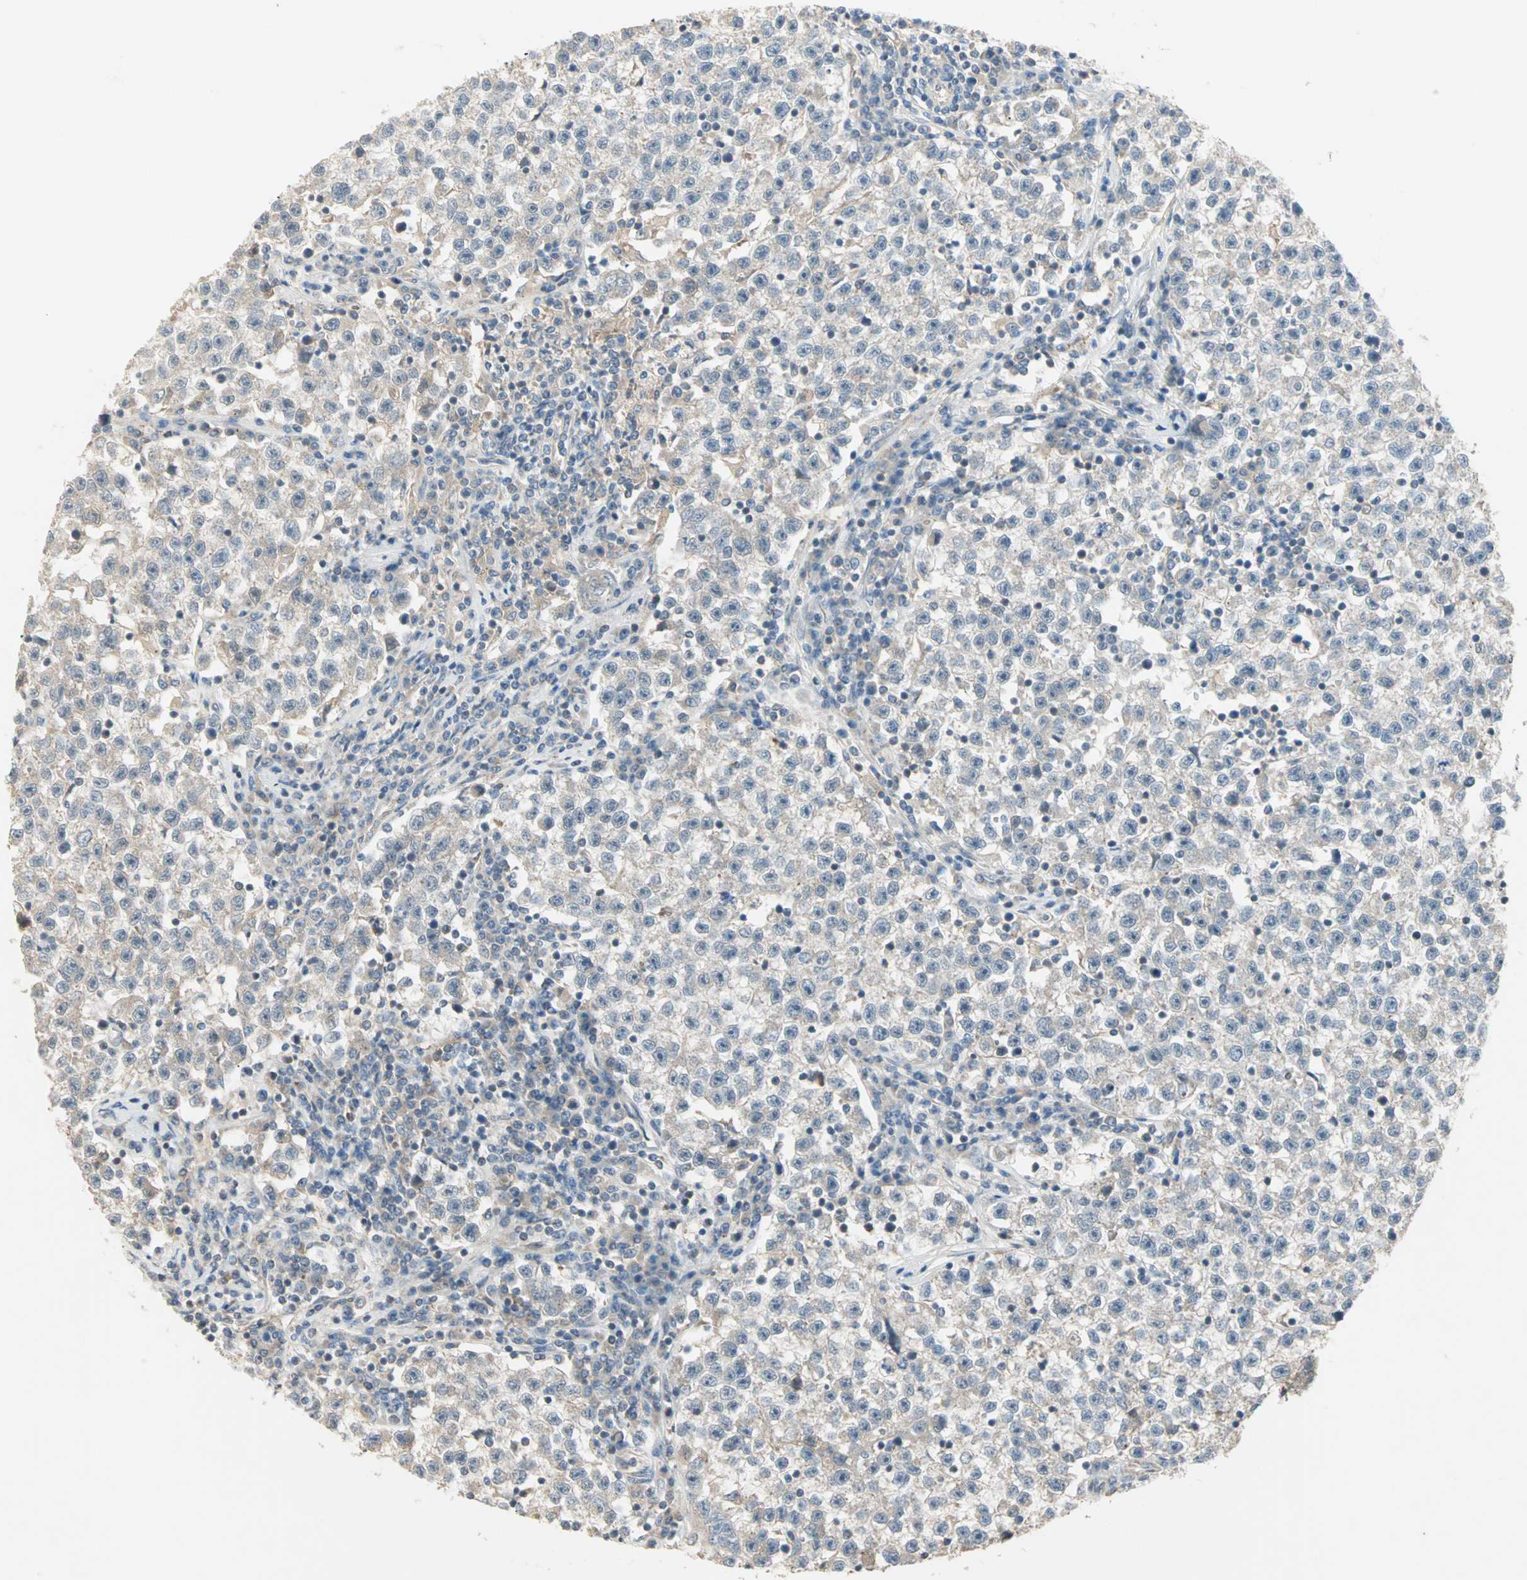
{"staining": {"intensity": "weak", "quantity": ">75%", "location": "cytoplasmic/membranous"}, "tissue": "testis cancer", "cell_type": "Tumor cells", "image_type": "cancer", "snomed": [{"axis": "morphology", "description": "Seminoma, NOS"}, {"axis": "topography", "description": "Testis"}], "caption": "Protein expression analysis of testis cancer (seminoma) exhibits weak cytoplasmic/membranous positivity in approximately >75% of tumor cells. (Stains: DAB in brown, nuclei in blue, Microscopy: brightfield microscopy at high magnification).", "gene": "PROS1", "patient": {"sex": "male", "age": 22}}